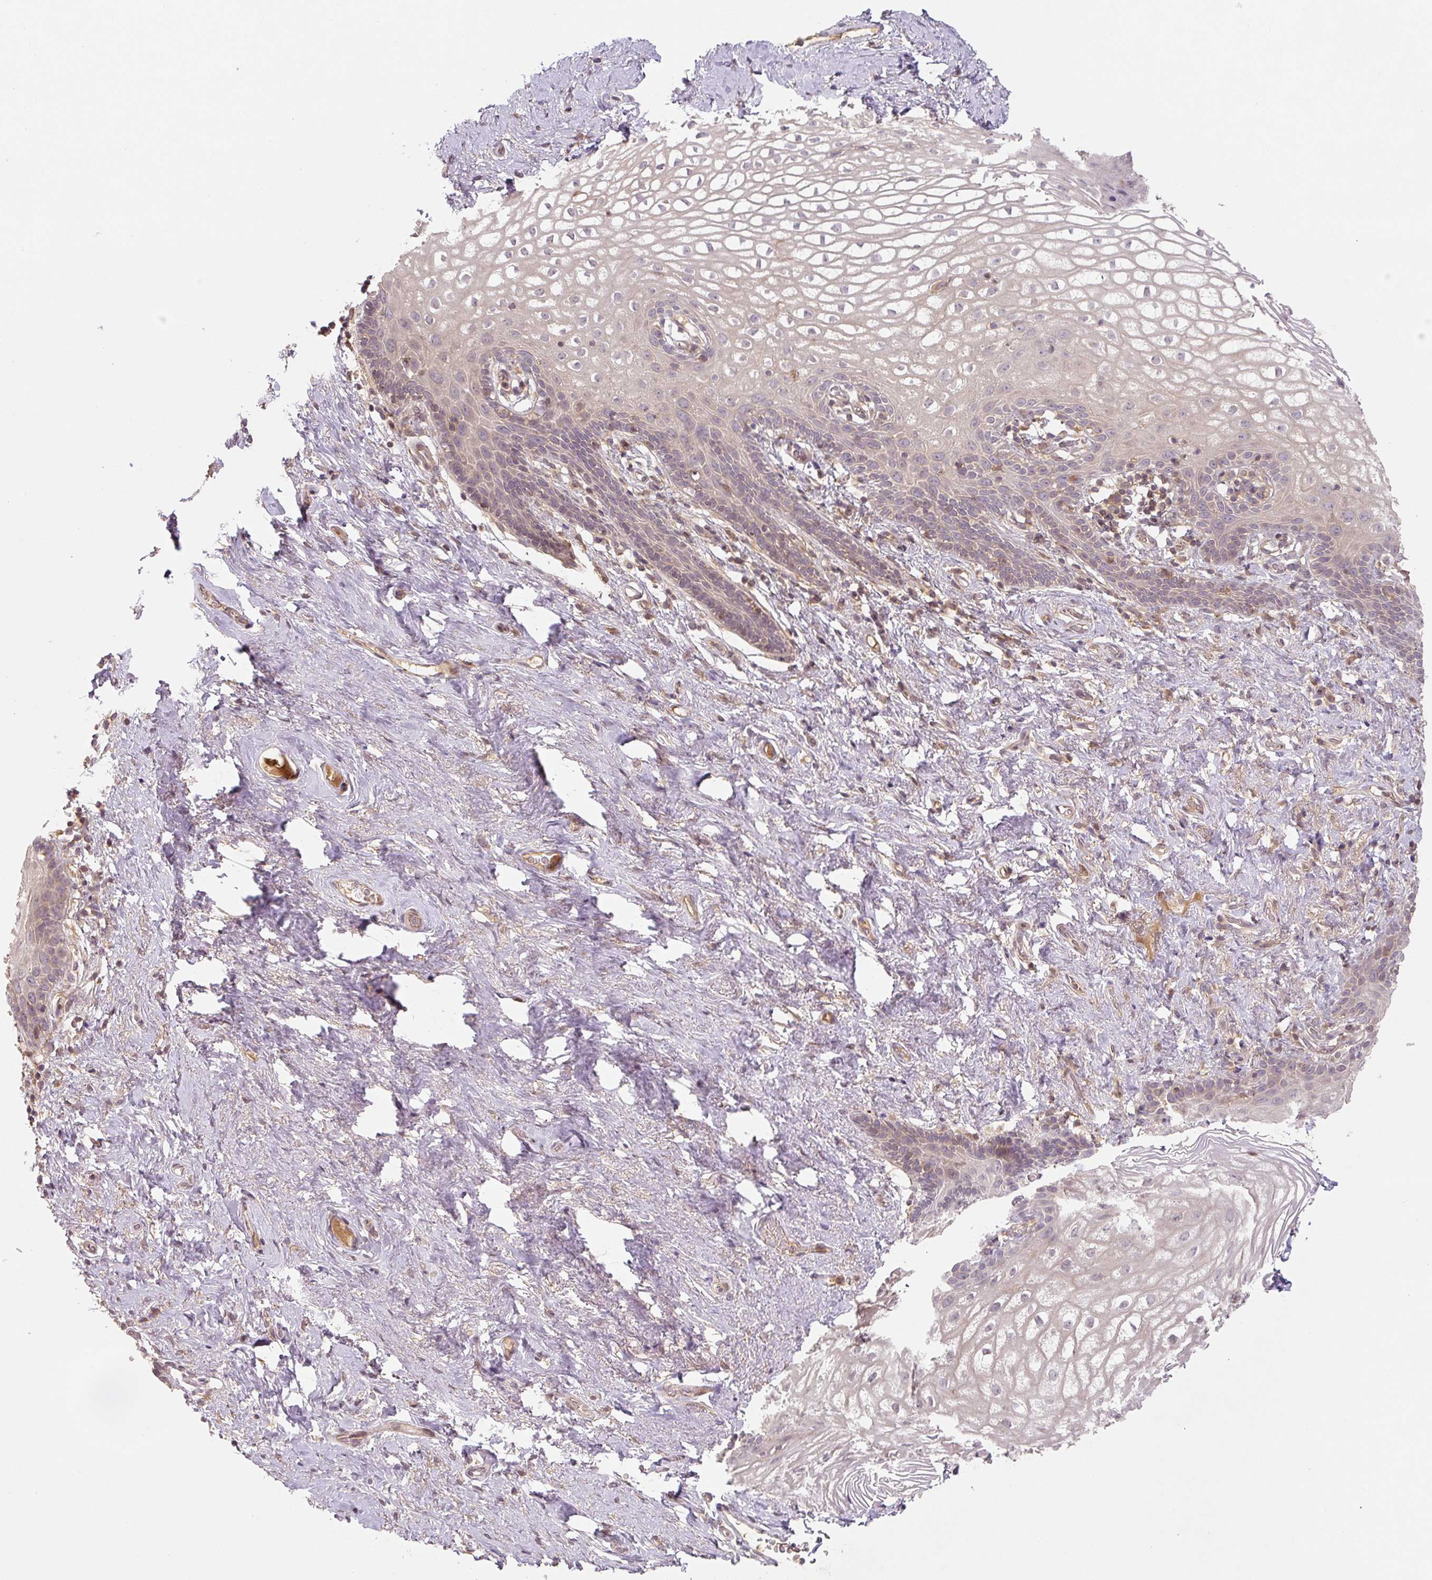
{"staining": {"intensity": "weak", "quantity": "<25%", "location": "cytoplasmic/membranous"}, "tissue": "vagina", "cell_type": "Squamous epithelial cells", "image_type": "normal", "snomed": [{"axis": "morphology", "description": "Normal tissue, NOS"}, {"axis": "topography", "description": "Vagina"}, {"axis": "topography", "description": "Peripheral nerve tissue"}], "caption": "Image shows no significant protein positivity in squamous epithelial cells of normal vagina. (Immunohistochemistry, brightfield microscopy, high magnification).", "gene": "C2orf73", "patient": {"sex": "female", "age": 71}}